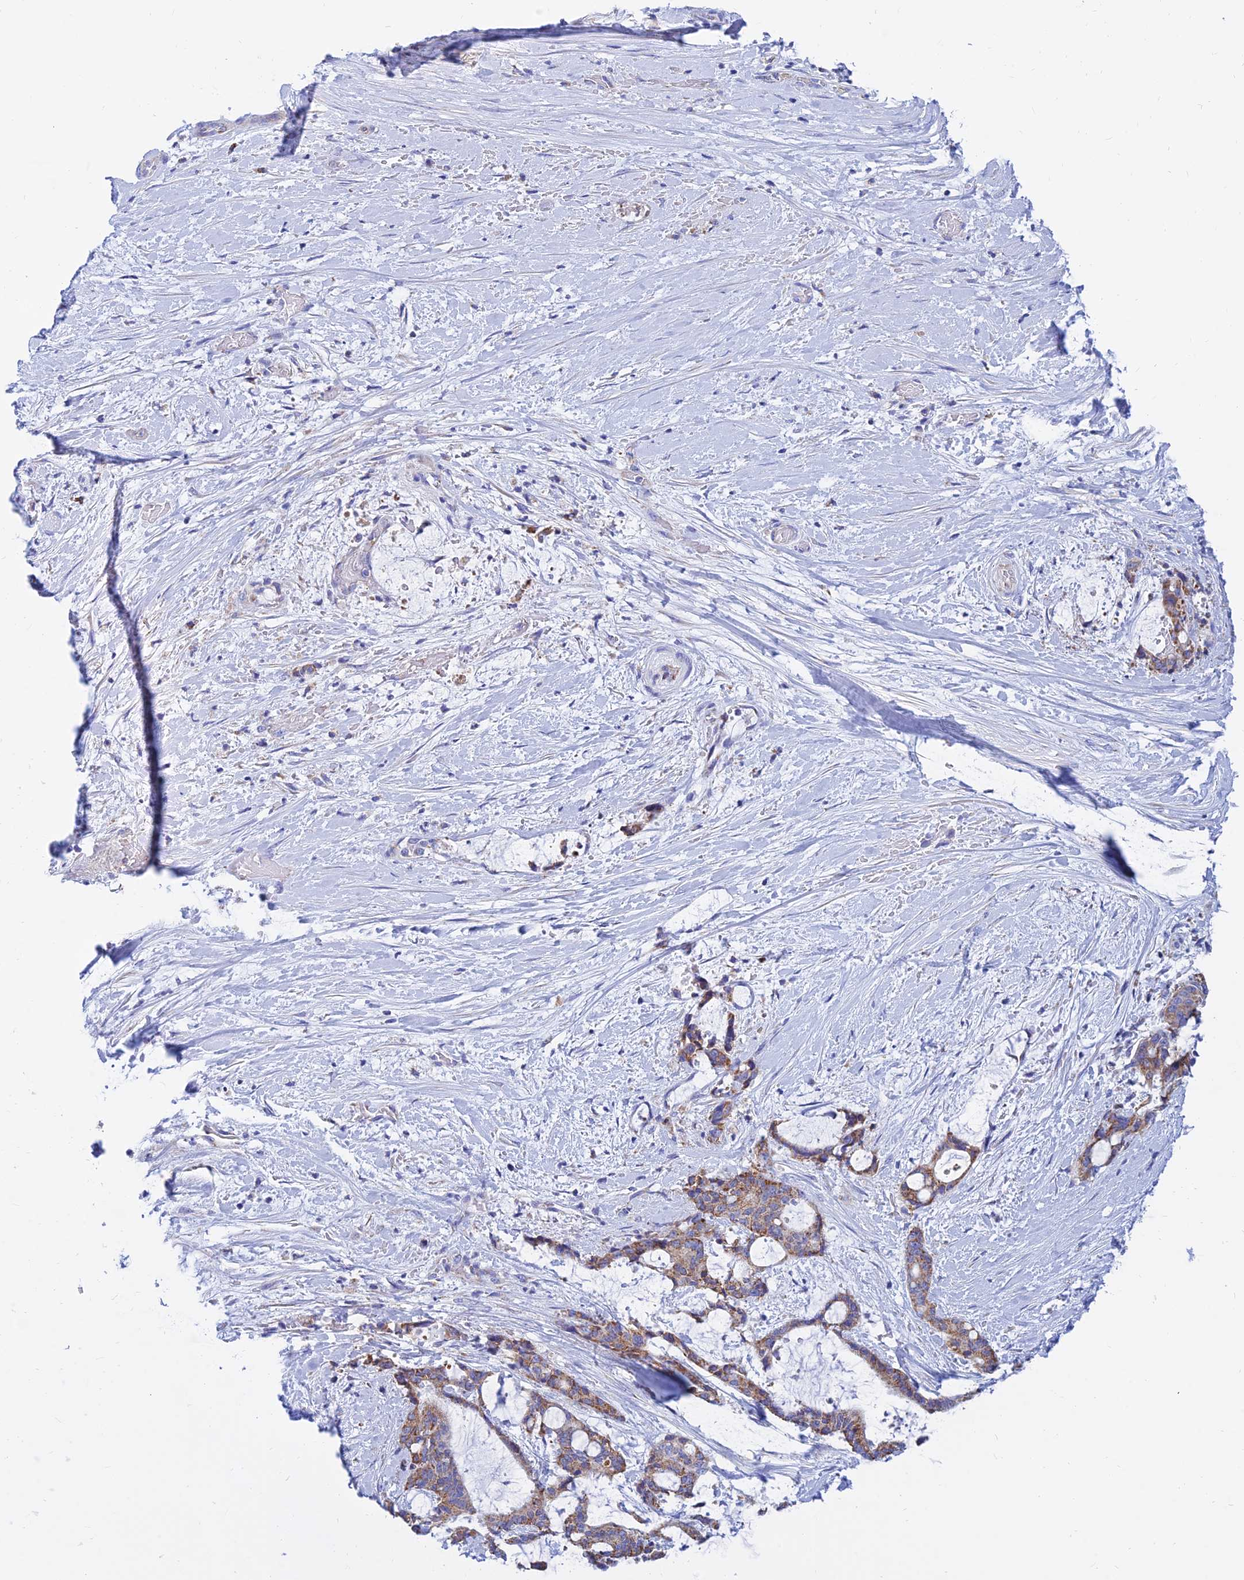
{"staining": {"intensity": "moderate", "quantity": ">75%", "location": "cytoplasmic/membranous"}, "tissue": "liver cancer", "cell_type": "Tumor cells", "image_type": "cancer", "snomed": [{"axis": "morphology", "description": "Normal tissue, NOS"}, {"axis": "morphology", "description": "Cholangiocarcinoma"}, {"axis": "topography", "description": "Liver"}, {"axis": "topography", "description": "Peripheral nerve tissue"}], "caption": "Human liver cancer (cholangiocarcinoma) stained with a protein marker exhibits moderate staining in tumor cells.", "gene": "MGST1", "patient": {"sex": "female", "age": 73}}